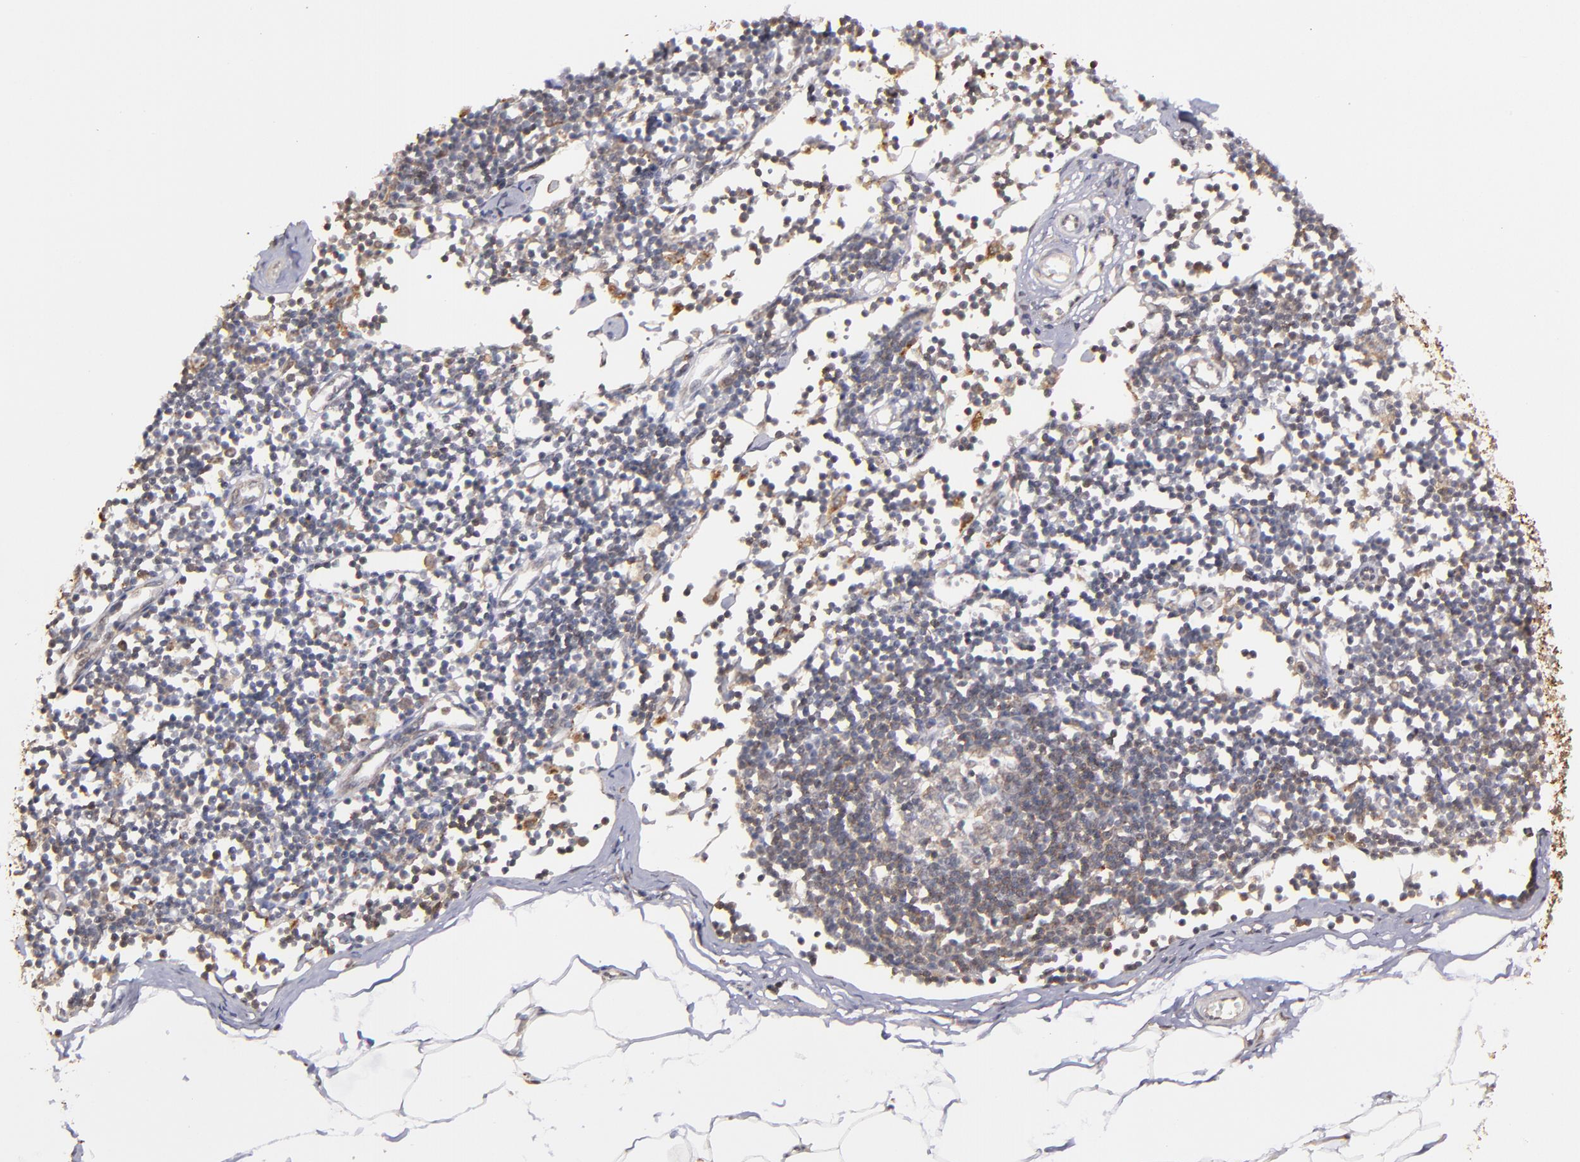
{"staining": {"intensity": "weak", "quantity": ">75%", "location": "cytoplasmic/membranous"}, "tissue": "adipose tissue", "cell_type": "Adipocytes", "image_type": "normal", "snomed": [{"axis": "morphology", "description": "Normal tissue, NOS"}, {"axis": "morphology", "description": "Adenocarcinoma, NOS"}, {"axis": "topography", "description": "Colon"}, {"axis": "topography", "description": "Peripheral nerve tissue"}], "caption": "Immunohistochemistry (IHC) photomicrograph of unremarkable adipose tissue: human adipose tissue stained using IHC shows low levels of weak protein expression localized specifically in the cytoplasmic/membranous of adipocytes, appearing as a cytoplasmic/membranous brown color.", "gene": "SIPA1L1", "patient": {"sex": "male", "age": 14}}